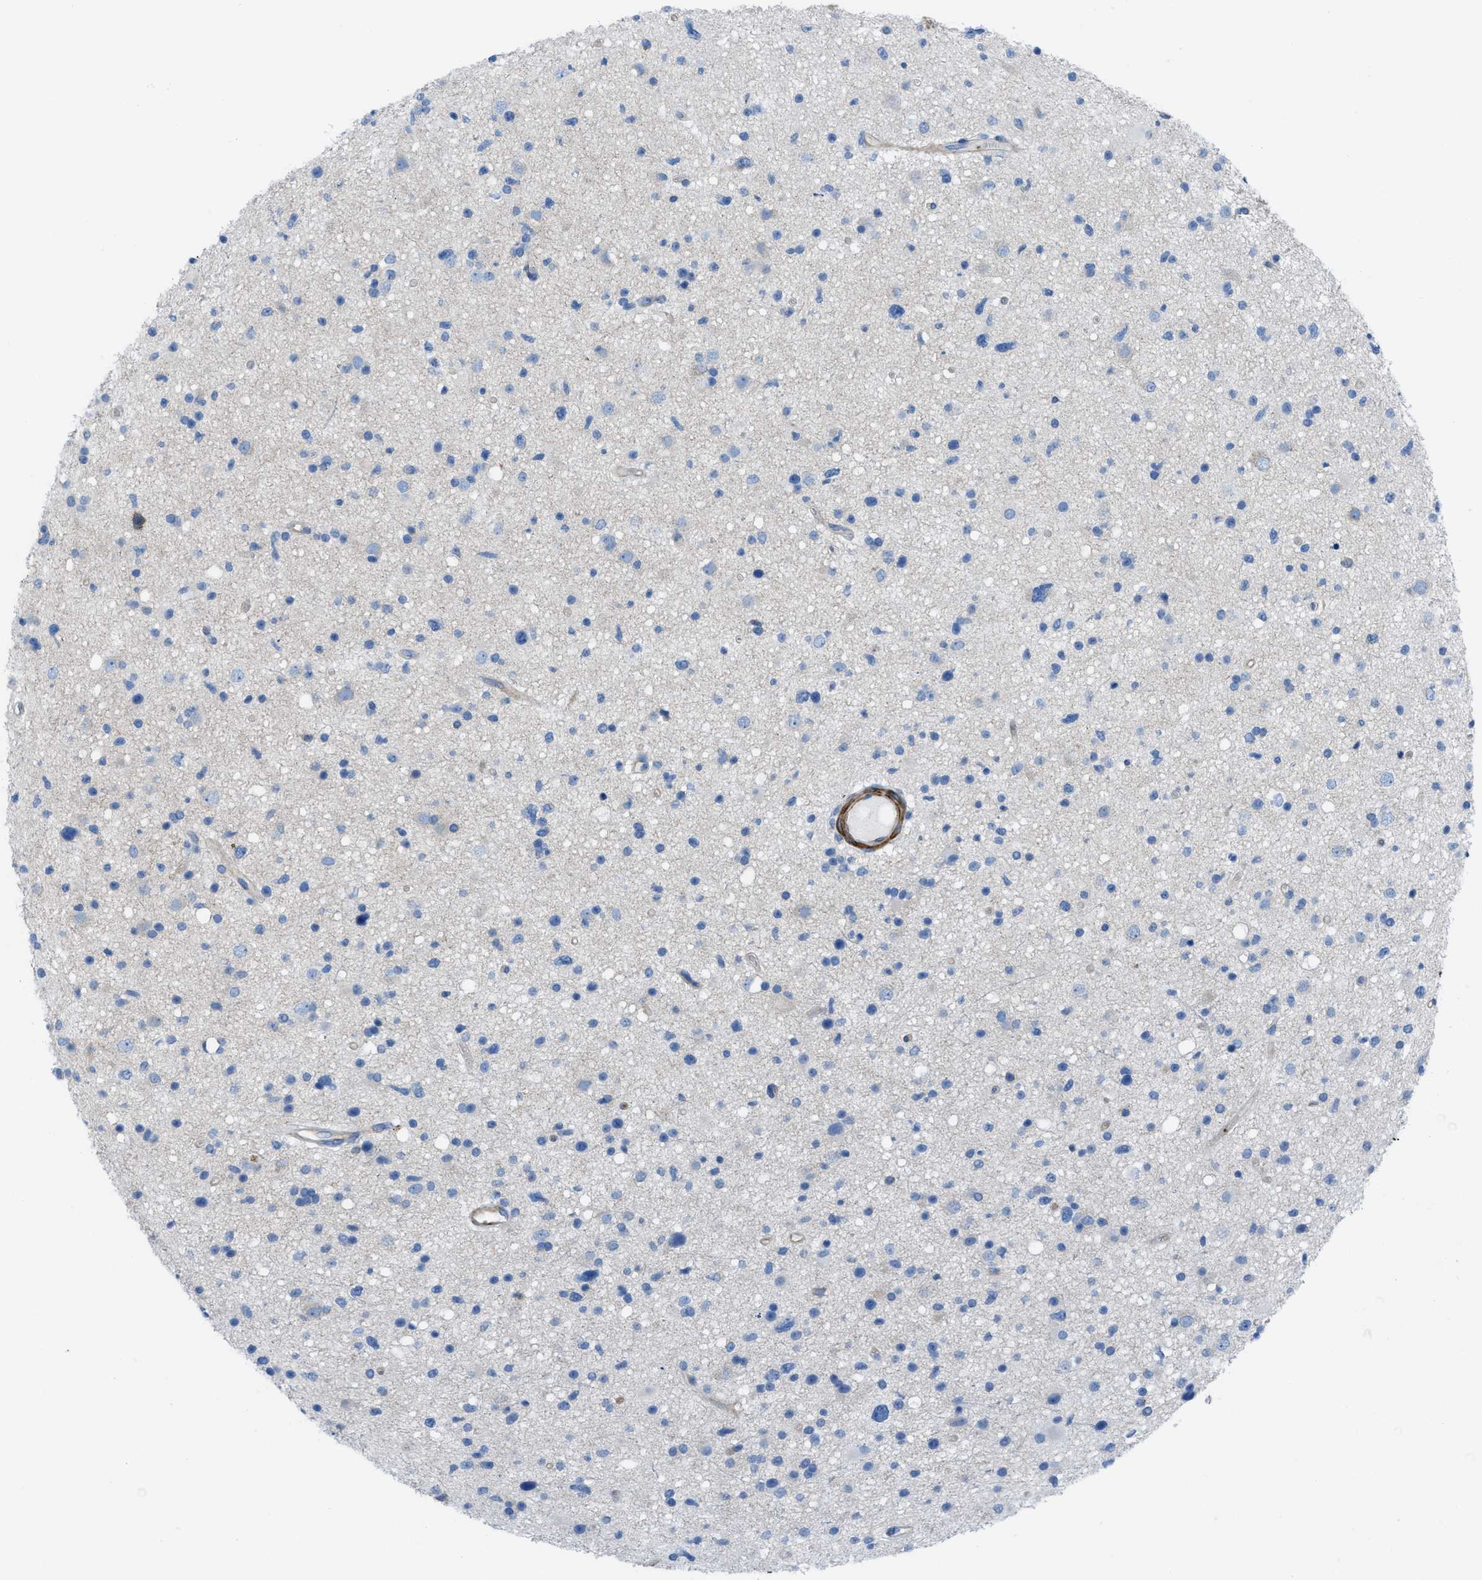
{"staining": {"intensity": "negative", "quantity": "none", "location": "none"}, "tissue": "glioma", "cell_type": "Tumor cells", "image_type": "cancer", "snomed": [{"axis": "morphology", "description": "Glioma, malignant, High grade"}, {"axis": "topography", "description": "Brain"}], "caption": "A histopathology image of glioma stained for a protein reveals no brown staining in tumor cells. (DAB (3,3'-diaminobenzidine) immunohistochemistry visualized using brightfield microscopy, high magnification).", "gene": "KCNH7", "patient": {"sex": "male", "age": 33}}